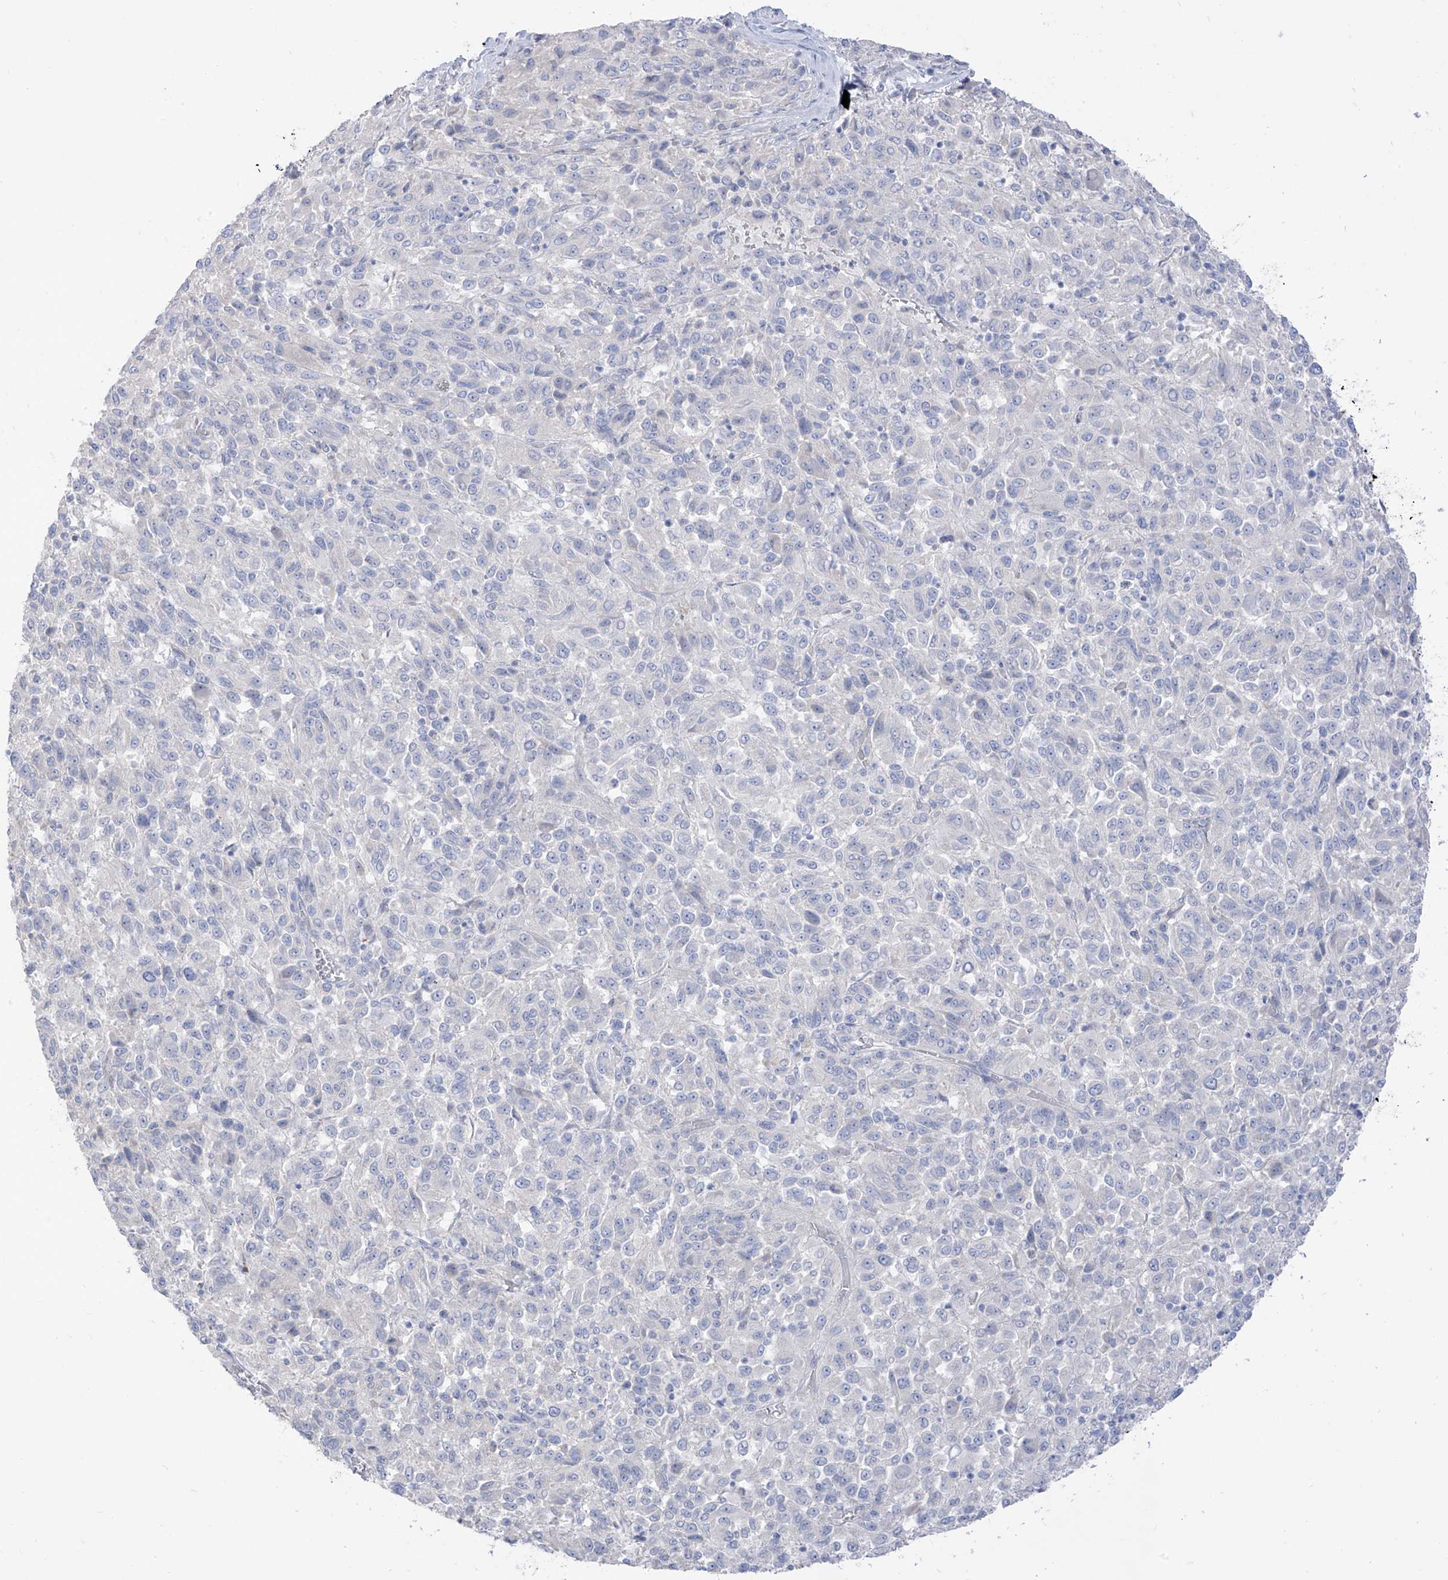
{"staining": {"intensity": "negative", "quantity": "none", "location": "none"}, "tissue": "melanoma", "cell_type": "Tumor cells", "image_type": "cancer", "snomed": [{"axis": "morphology", "description": "Malignant melanoma, Metastatic site"}, {"axis": "topography", "description": "Lung"}], "caption": "Immunohistochemistry (IHC) histopathology image of neoplastic tissue: human melanoma stained with DAB shows no significant protein staining in tumor cells.", "gene": "ARHGEF40", "patient": {"sex": "male", "age": 64}}